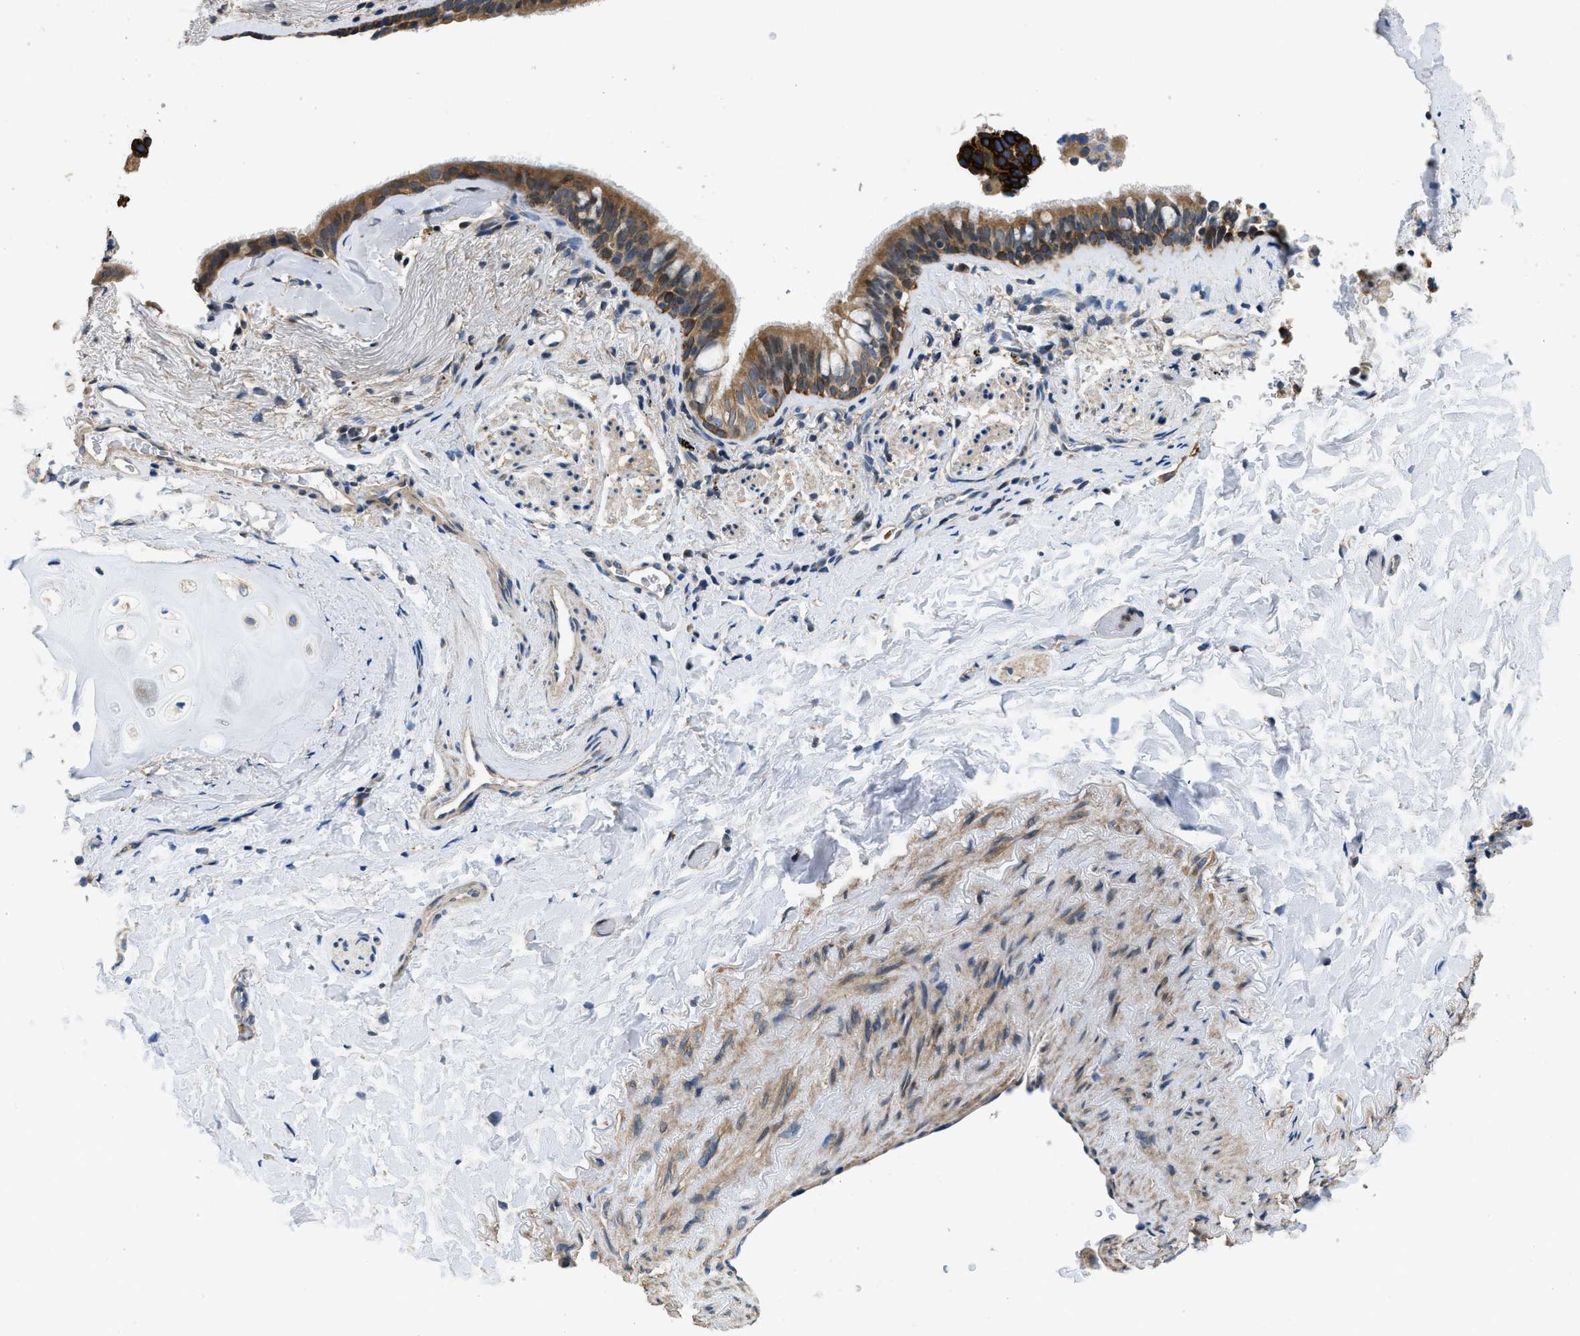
{"staining": {"intensity": "moderate", "quantity": ">75%", "location": "cytoplasmic/membranous"}, "tissue": "lung cancer", "cell_type": "Tumor cells", "image_type": "cancer", "snomed": [{"axis": "morphology", "description": "Squamous cell carcinoma, NOS"}, {"axis": "topography", "description": "Lung"}], "caption": "DAB immunohistochemical staining of human lung squamous cell carcinoma reveals moderate cytoplasmic/membranous protein staining in about >75% of tumor cells. Using DAB (3,3'-diaminobenzidine) (brown) and hematoxylin (blue) stains, captured at high magnification using brightfield microscopy.", "gene": "SSH2", "patient": {"sex": "male", "age": 54}}